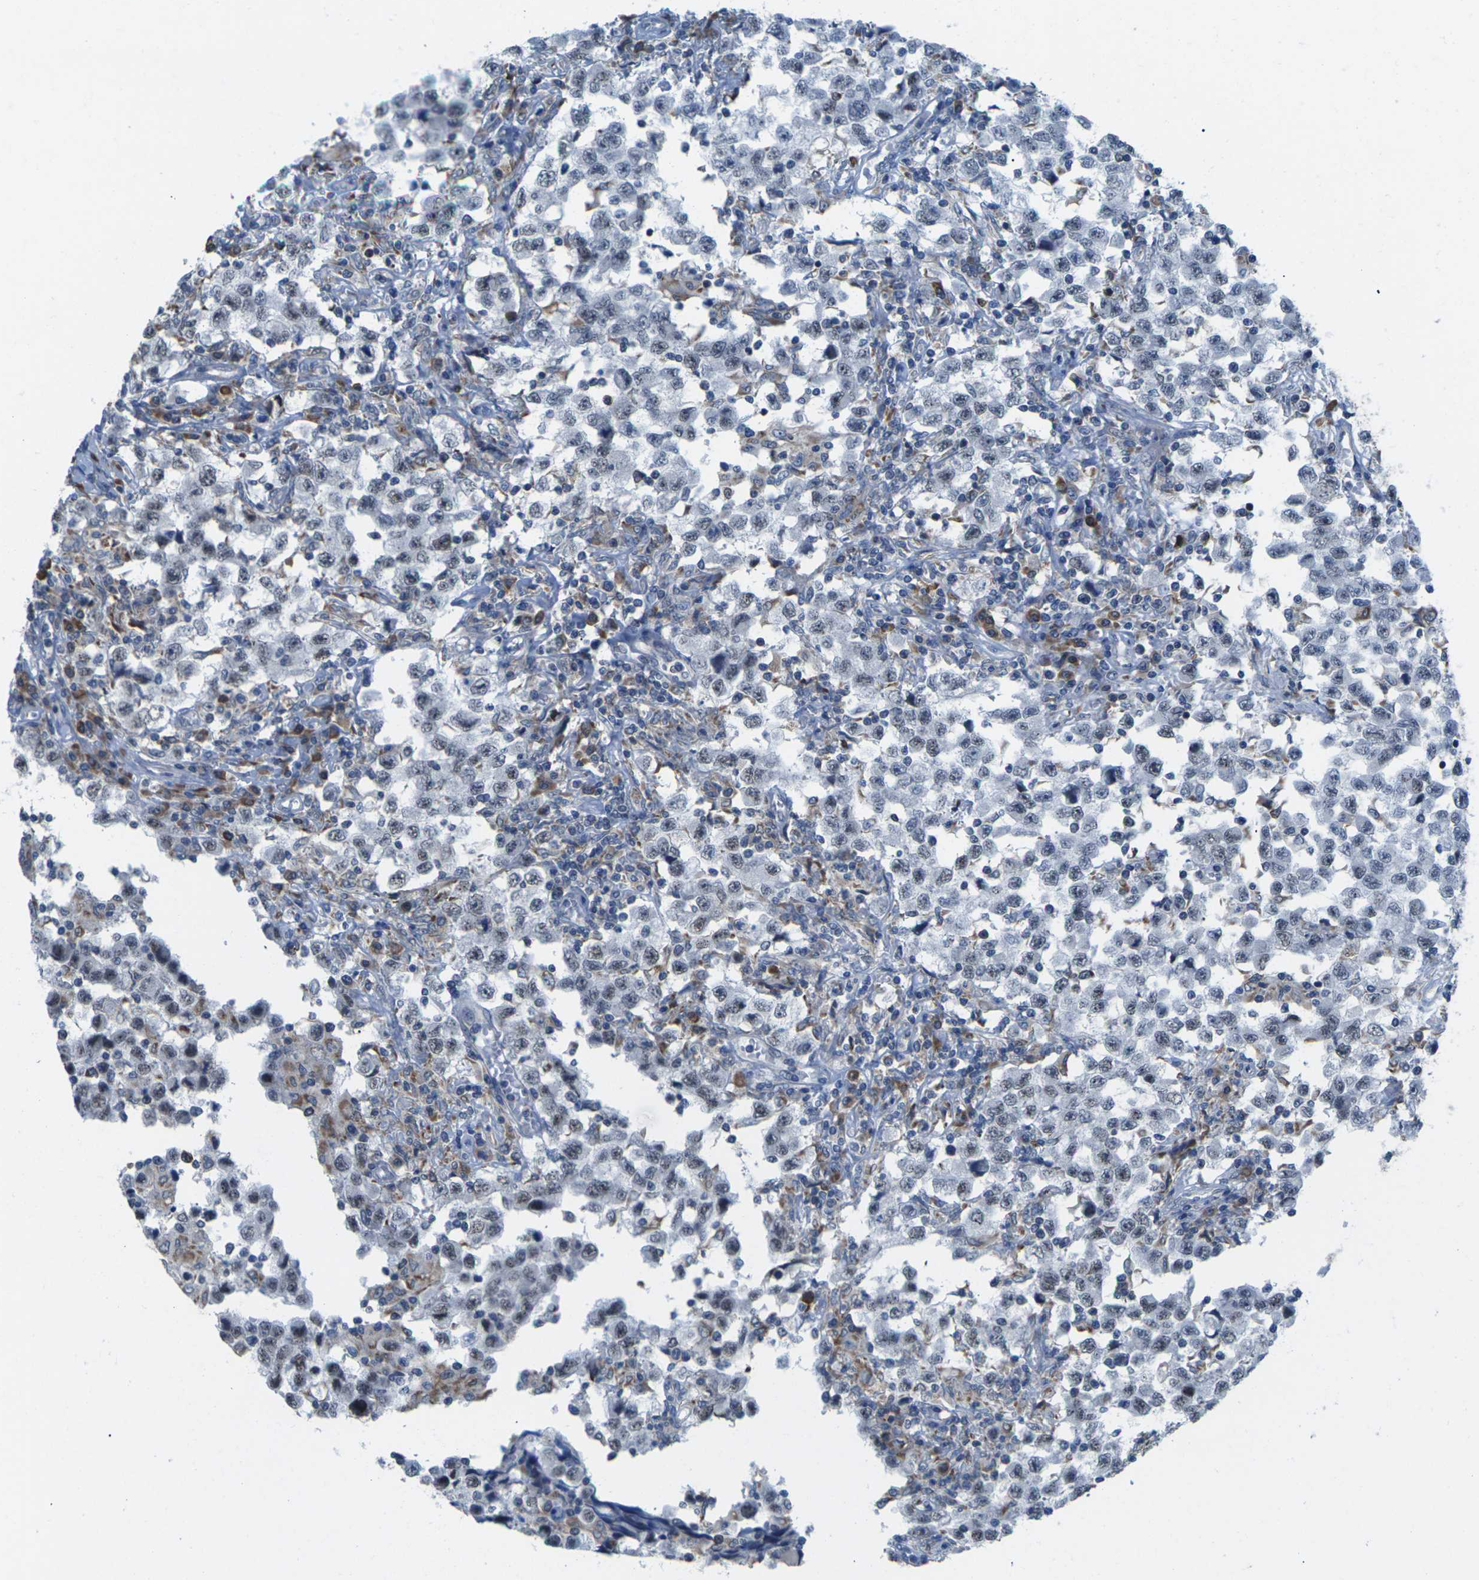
{"staining": {"intensity": "negative", "quantity": "none", "location": "none"}, "tissue": "testis cancer", "cell_type": "Tumor cells", "image_type": "cancer", "snomed": [{"axis": "morphology", "description": "Carcinoma, Embryonal, NOS"}, {"axis": "topography", "description": "Testis"}], "caption": "Embryonal carcinoma (testis) stained for a protein using immunohistochemistry shows no staining tumor cells.", "gene": "PDZK1IP1", "patient": {"sex": "male", "age": 21}}